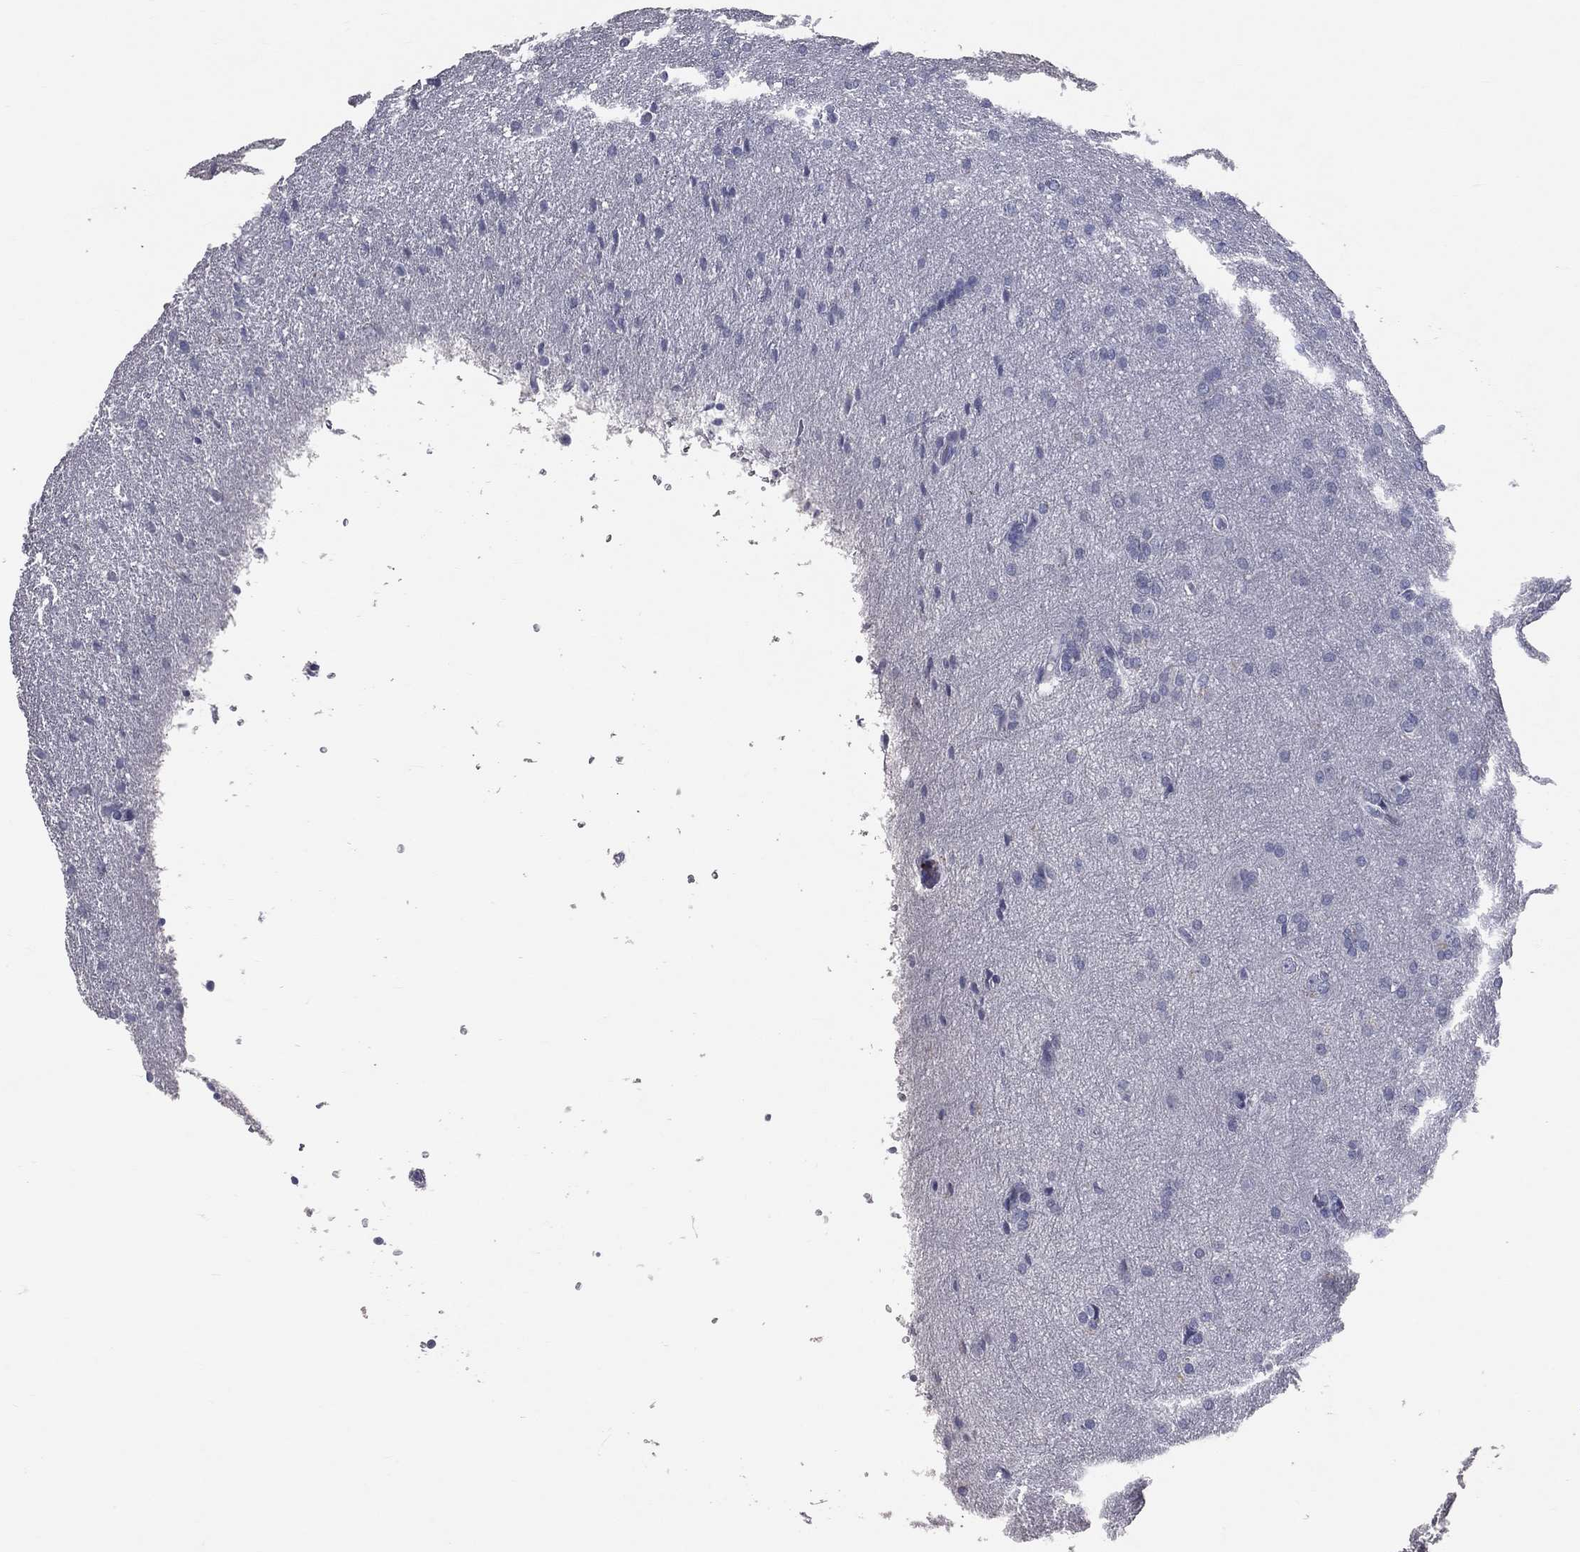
{"staining": {"intensity": "negative", "quantity": "none", "location": "none"}, "tissue": "glioma", "cell_type": "Tumor cells", "image_type": "cancer", "snomed": [{"axis": "morphology", "description": "Glioma, malignant, Low grade"}, {"axis": "topography", "description": "Brain"}], "caption": "IHC of human low-grade glioma (malignant) demonstrates no staining in tumor cells.", "gene": "TFPI2", "patient": {"sex": "female", "age": 32}}